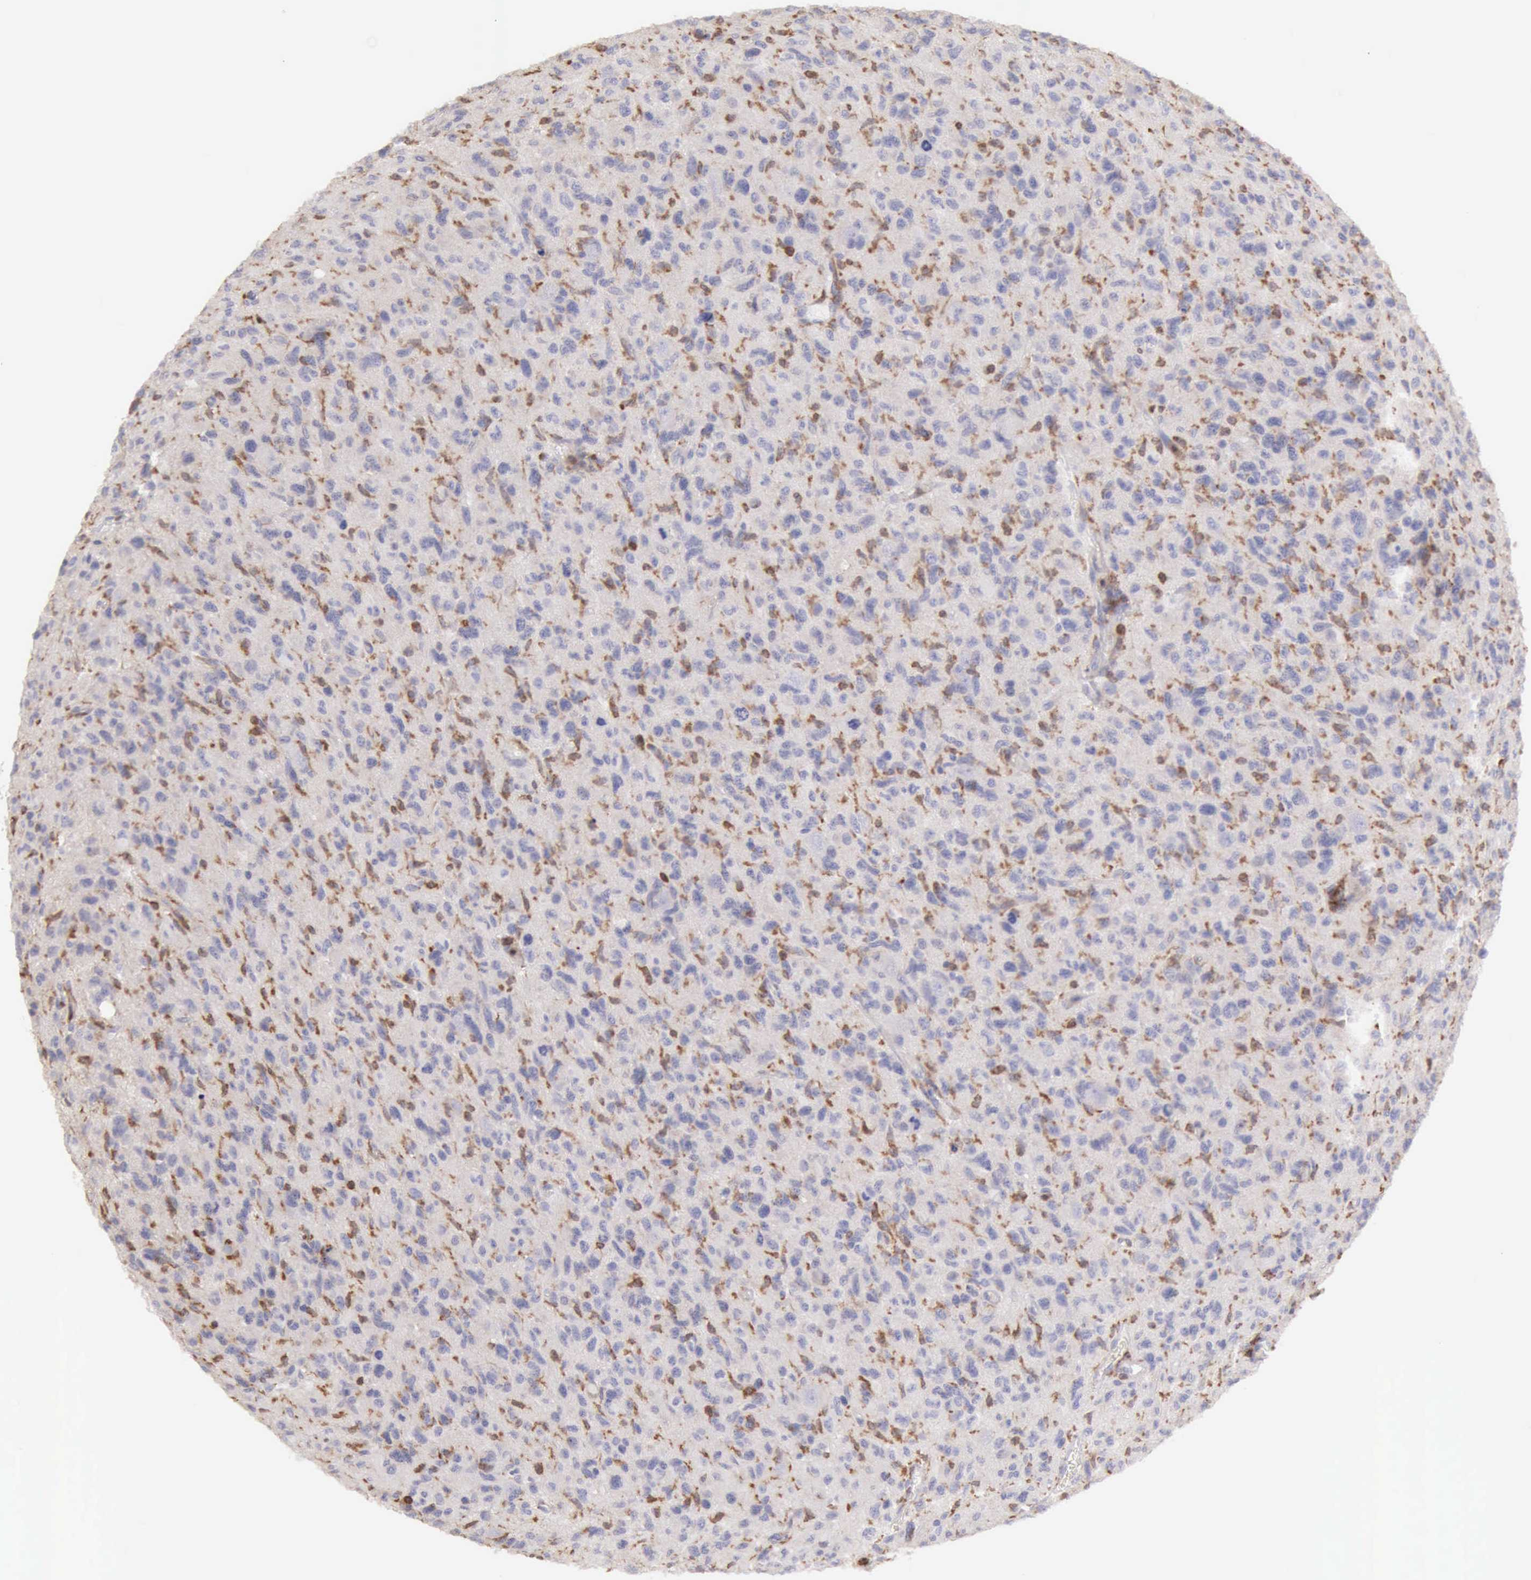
{"staining": {"intensity": "negative", "quantity": "none", "location": "none"}, "tissue": "glioma", "cell_type": "Tumor cells", "image_type": "cancer", "snomed": [{"axis": "morphology", "description": "Glioma, malignant, High grade"}, {"axis": "topography", "description": "Brain"}], "caption": "Tumor cells are negative for protein expression in human glioma.", "gene": "ARHGAP4", "patient": {"sex": "female", "age": 60}}